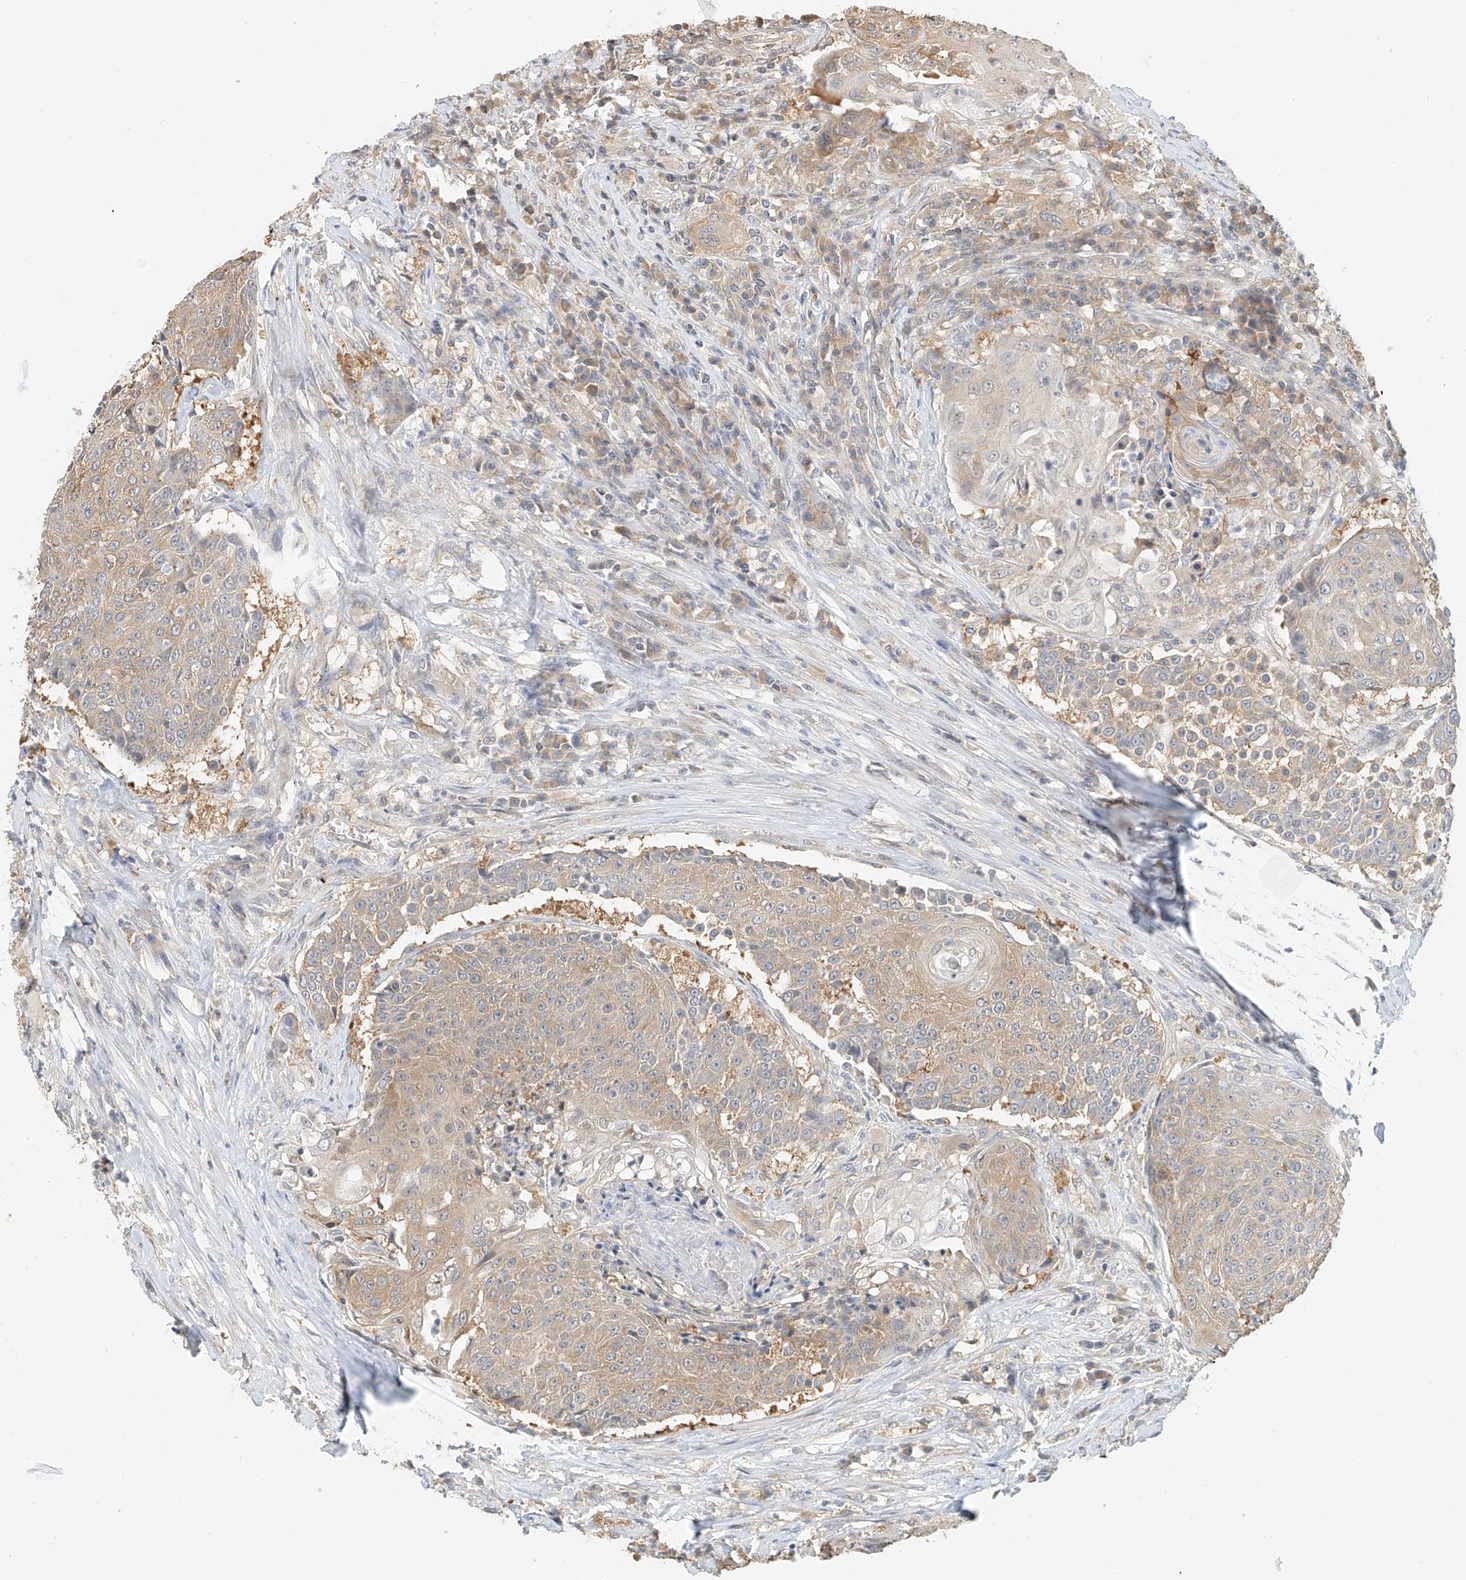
{"staining": {"intensity": "moderate", "quantity": "25%-75%", "location": "cytoplasmic/membranous"}, "tissue": "urothelial cancer", "cell_type": "Tumor cells", "image_type": "cancer", "snomed": [{"axis": "morphology", "description": "Urothelial carcinoma, High grade"}, {"axis": "topography", "description": "Urinary bladder"}], "caption": "The photomicrograph reveals staining of urothelial cancer, revealing moderate cytoplasmic/membranous protein positivity (brown color) within tumor cells.", "gene": "PPA2", "patient": {"sex": "female", "age": 63}}